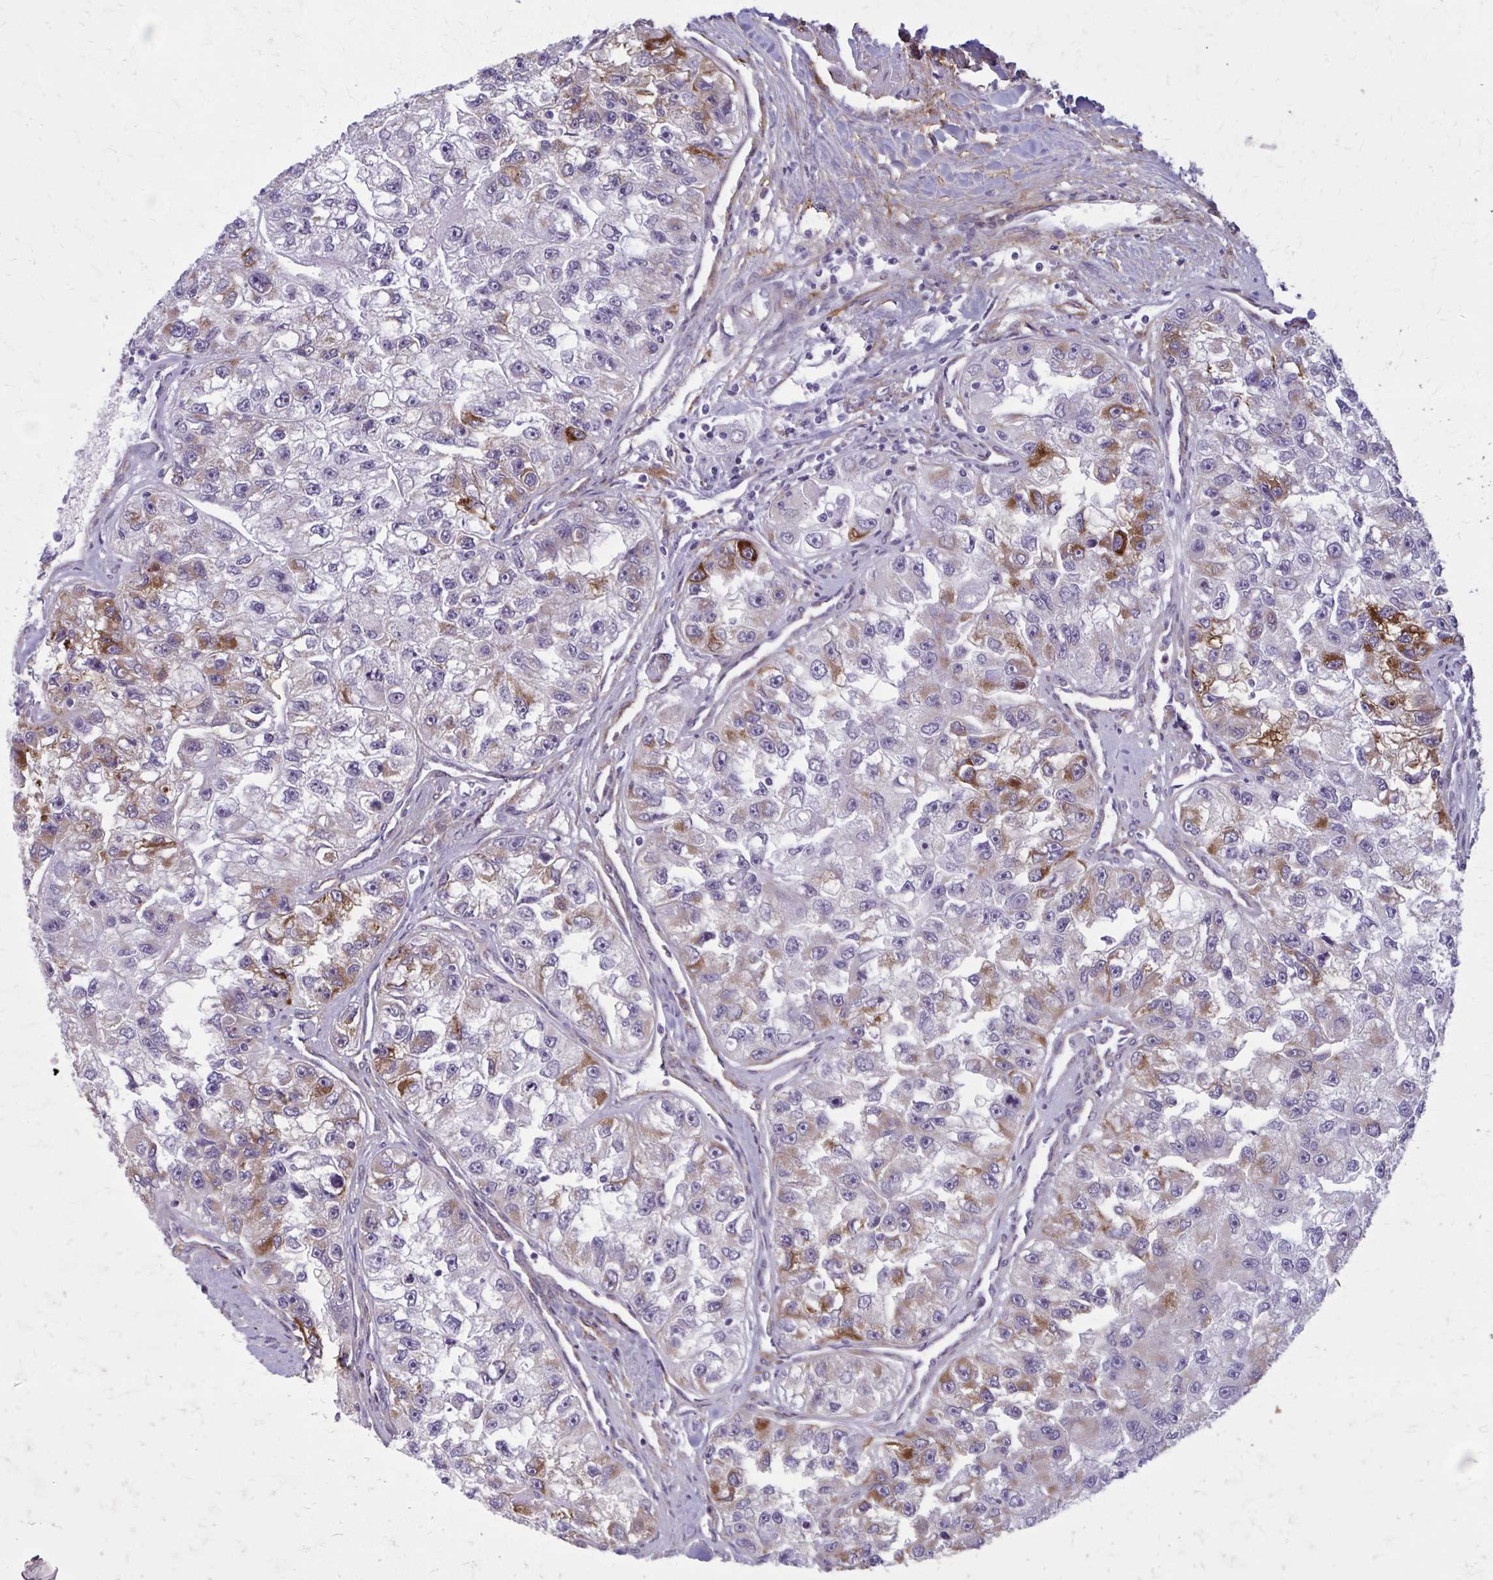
{"staining": {"intensity": "strong", "quantity": "<25%", "location": "cytoplasmic/membranous"}, "tissue": "renal cancer", "cell_type": "Tumor cells", "image_type": "cancer", "snomed": [{"axis": "morphology", "description": "Adenocarcinoma, NOS"}, {"axis": "topography", "description": "Kidney"}], "caption": "This photomicrograph shows immunohistochemistry staining of renal cancer, with medium strong cytoplasmic/membranous positivity in about <25% of tumor cells.", "gene": "AKAP12", "patient": {"sex": "male", "age": 63}}